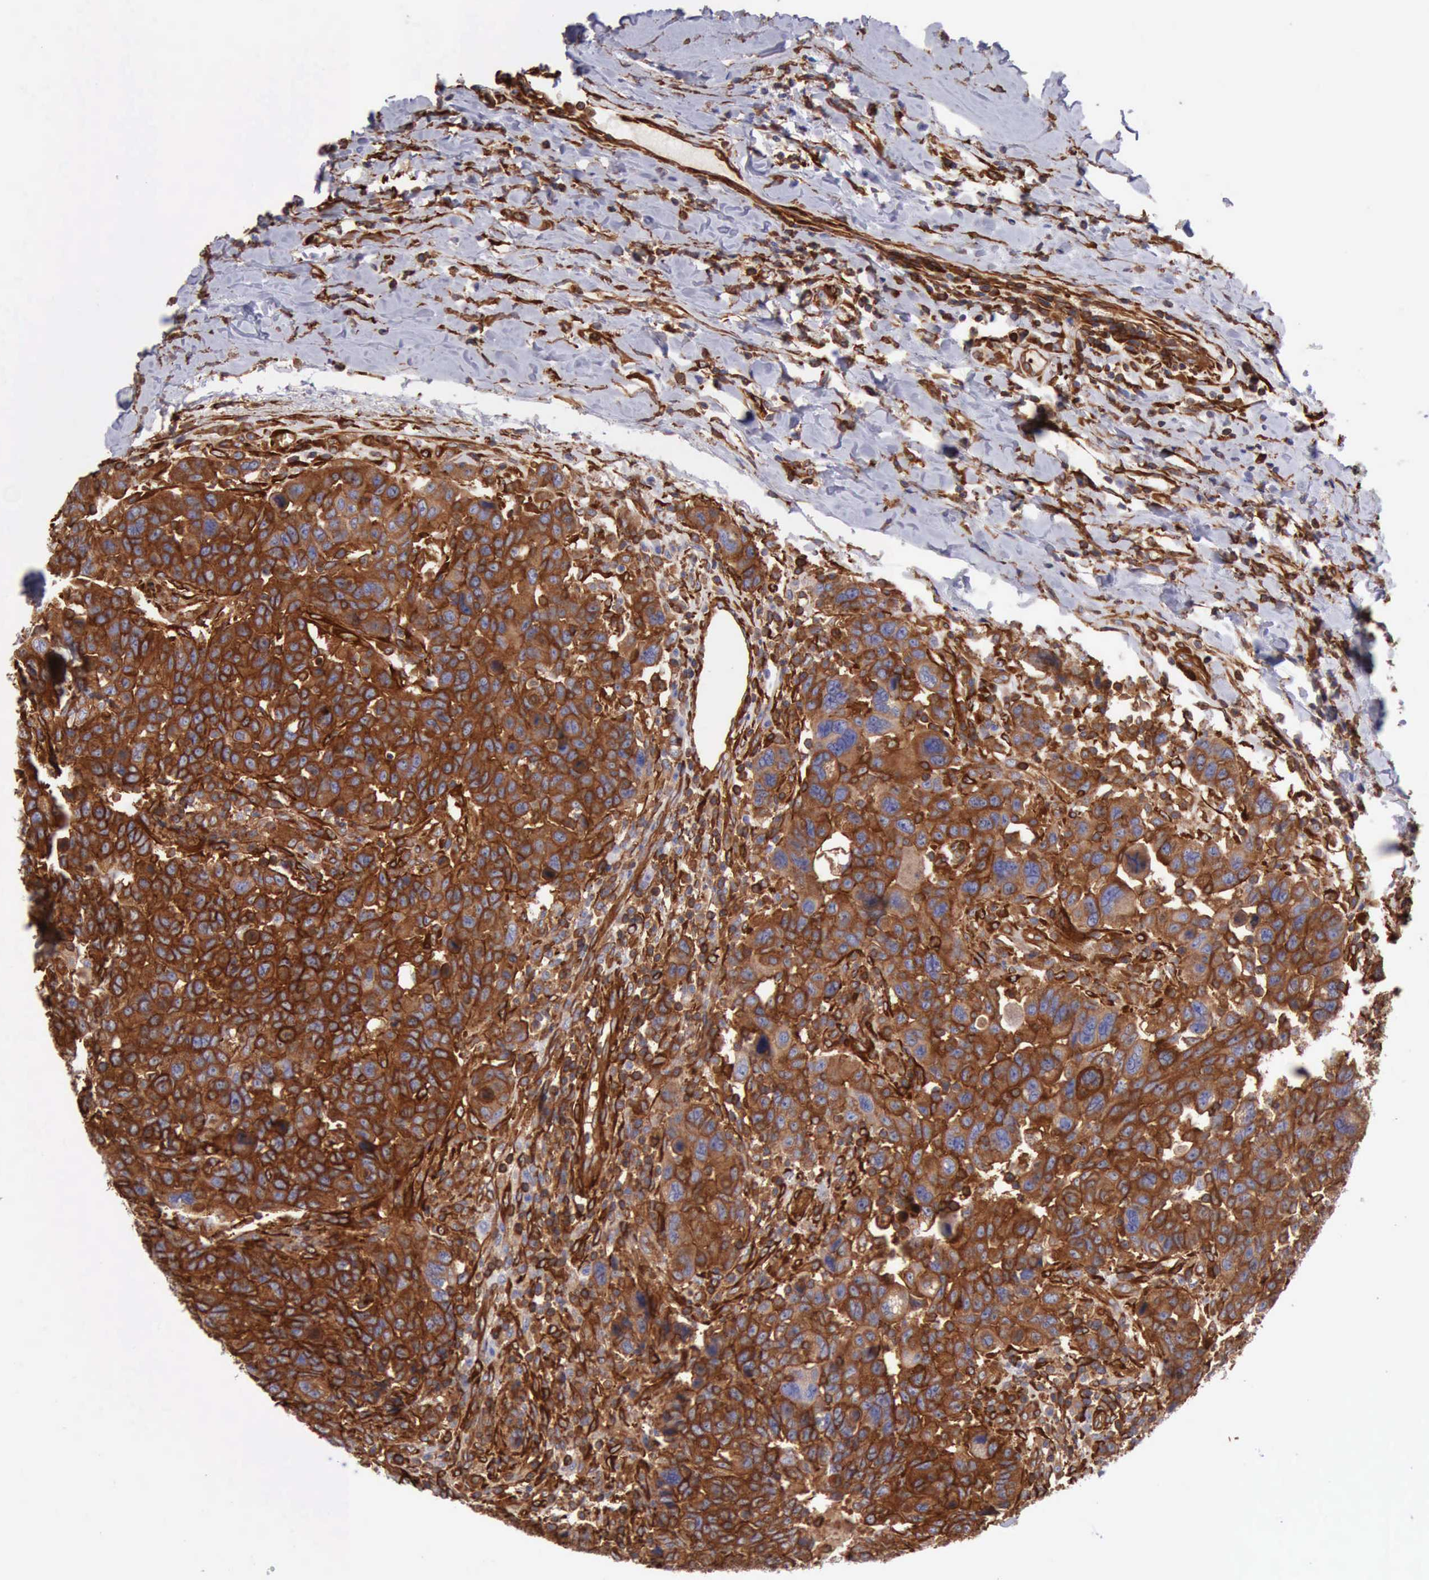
{"staining": {"intensity": "strong", "quantity": ">75%", "location": "cytoplasmic/membranous"}, "tissue": "breast cancer", "cell_type": "Tumor cells", "image_type": "cancer", "snomed": [{"axis": "morphology", "description": "Duct carcinoma"}, {"axis": "topography", "description": "Breast"}], "caption": "Immunohistochemistry staining of intraductal carcinoma (breast), which exhibits high levels of strong cytoplasmic/membranous positivity in approximately >75% of tumor cells indicating strong cytoplasmic/membranous protein positivity. The staining was performed using DAB (3,3'-diaminobenzidine) (brown) for protein detection and nuclei were counterstained in hematoxylin (blue).", "gene": "FLNA", "patient": {"sex": "female", "age": 37}}